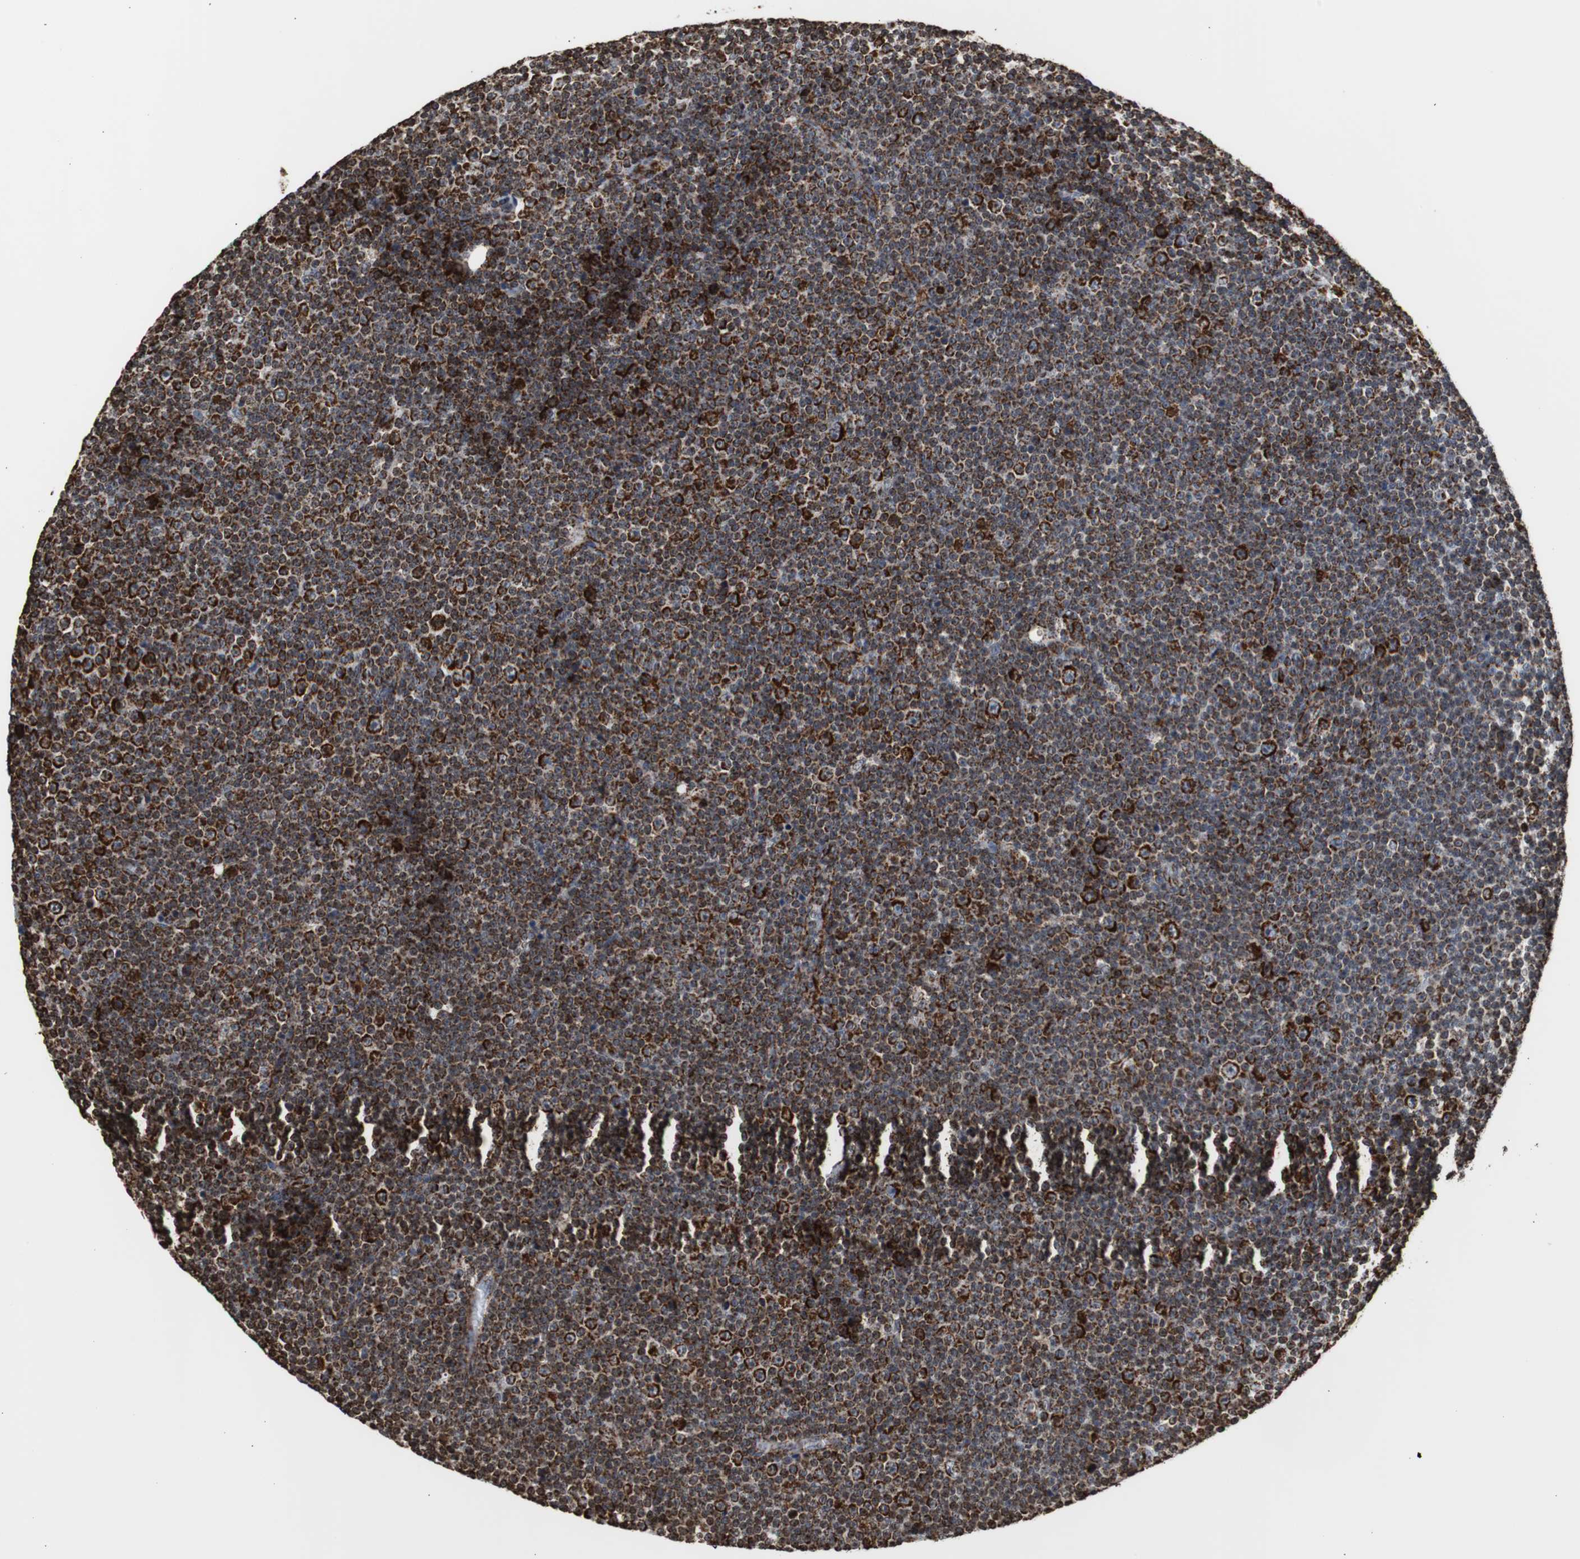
{"staining": {"intensity": "strong", "quantity": ">75%", "location": "cytoplasmic/membranous"}, "tissue": "lymphoma", "cell_type": "Tumor cells", "image_type": "cancer", "snomed": [{"axis": "morphology", "description": "Malignant lymphoma, non-Hodgkin's type, Low grade"}, {"axis": "topography", "description": "Lymph node"}], "caption": "Malignant lymphoma, non-Hodgkin's type (low-grade) tissue displays strong cytoplasmic/membranous positivity in approximately >75% of tumor cells", "gene": "HSPA9", "patient": {"sex": "female", "age": 67}}